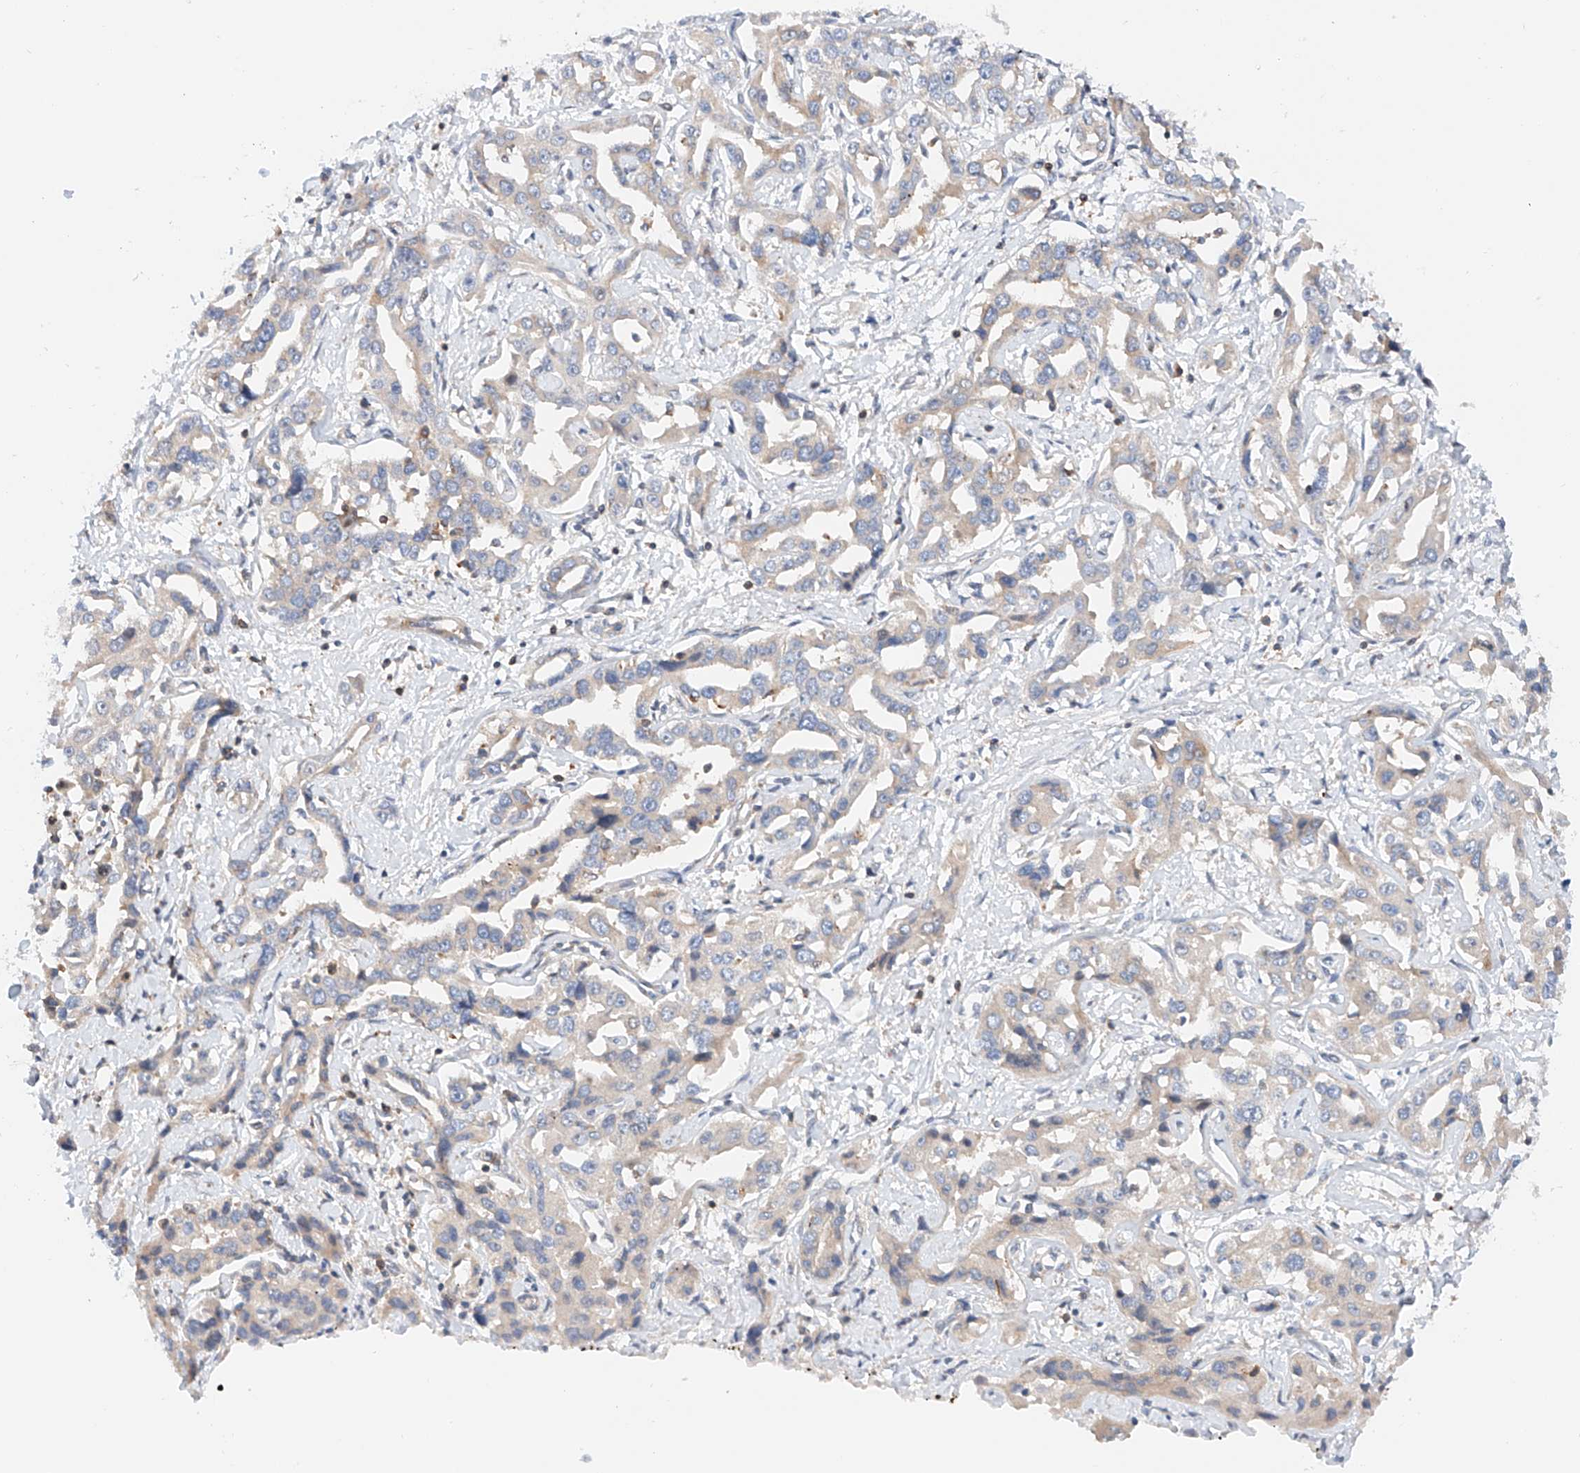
{"staining": {"intensity": "weak", "quantity": "<25%", "location": "cytoplasmic/membranous"}, "tissue": "liver cancer", "cell_type": "Tumor cells", "image_type": "cancer", "snomed": [{"axis": "morphology", "description": "Cholangiocarcinoma"}, {"axis": "topography", "description": "Liver"}], "caption": "Liver cancer was stained to show a protein in brown. There is no significant positivity in tumor cells.", "gene": "MFN2", "patient": {"sex": "male", "age": 59}}